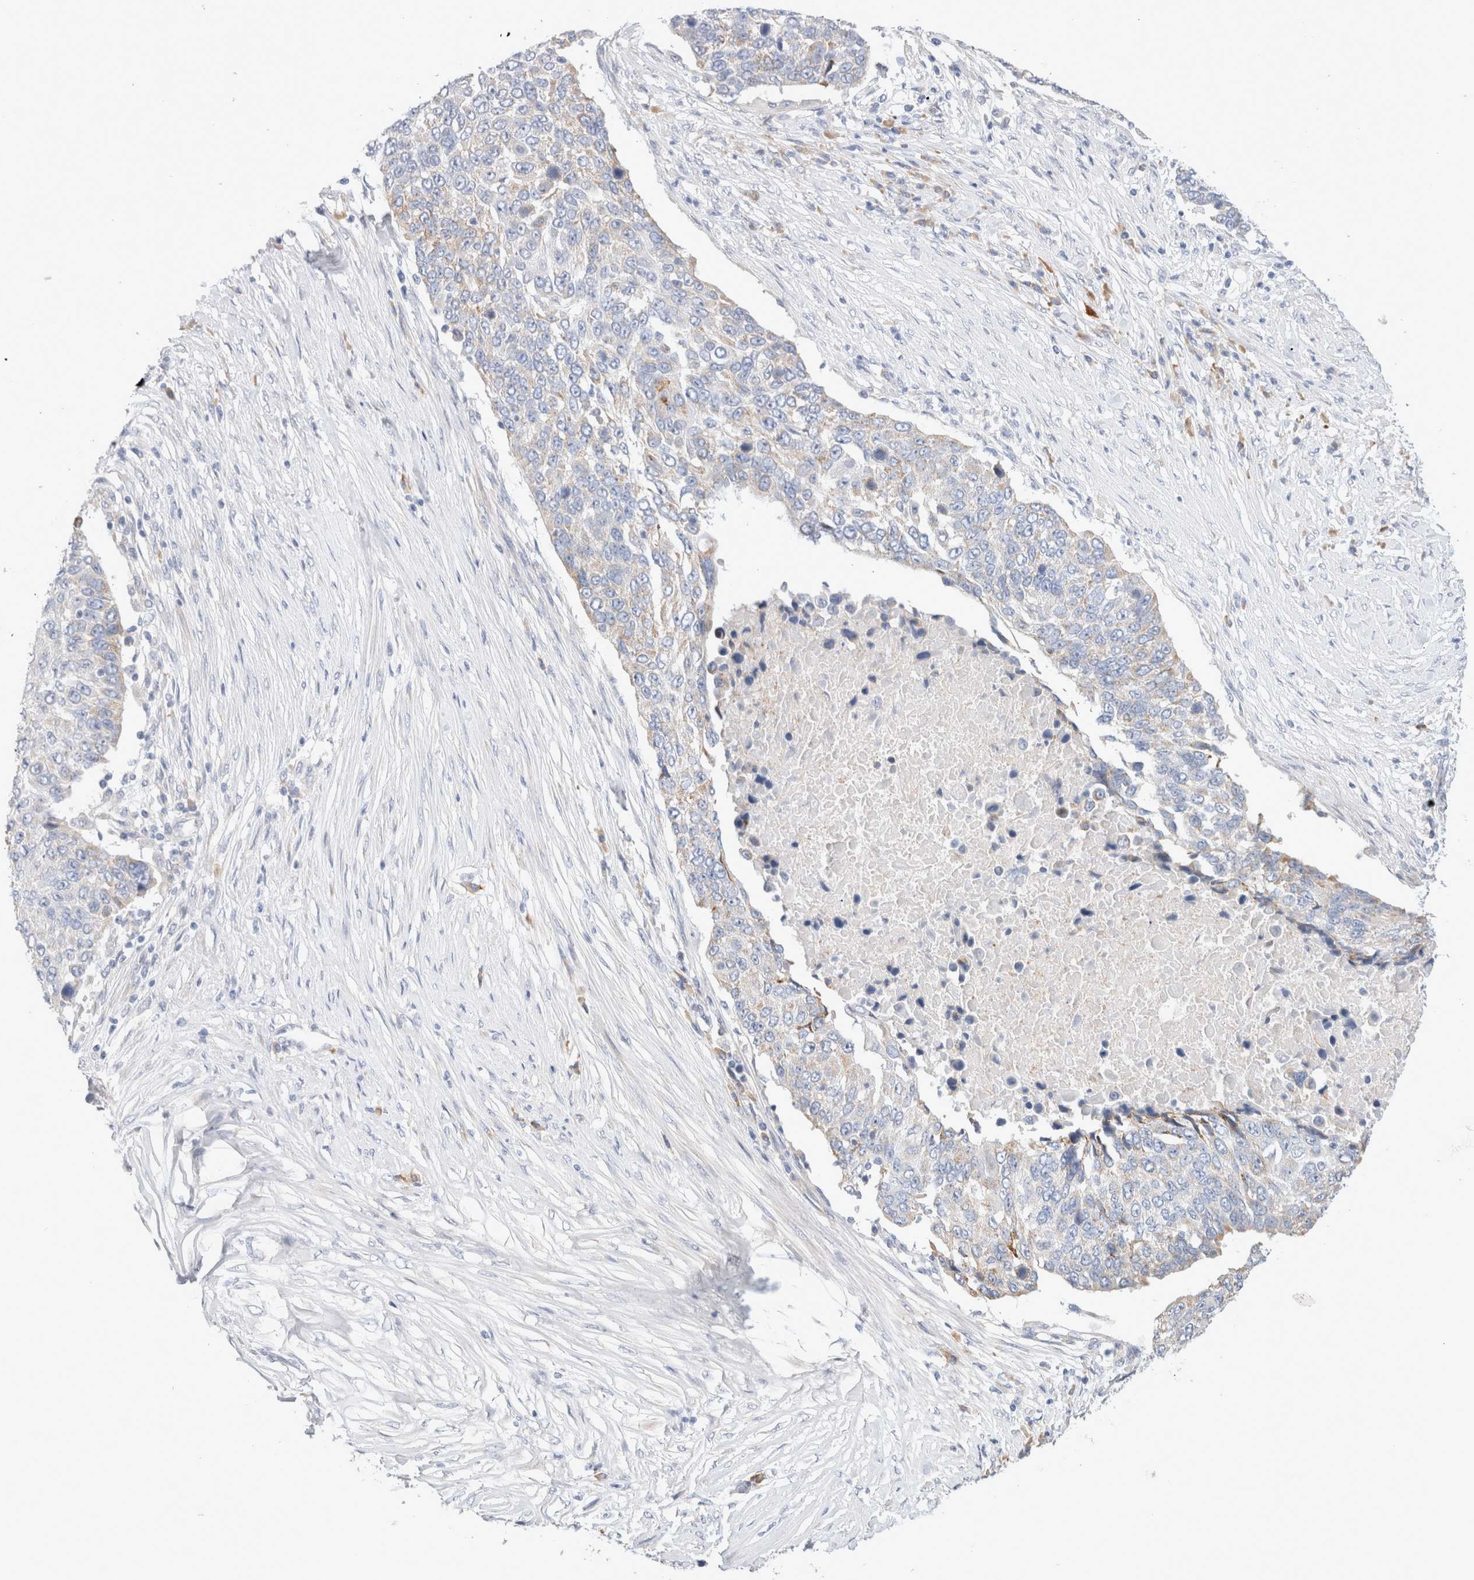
{"staining": {"intensity": "negative", "quantity": "none", "location": "none"}, "tissue": "lung cancer", "cell_type": "Tumor cells", "image_type": "cancer", "snomed": [{"axis": "morphology", "description": "Squamous cell carcinoma, NOS"}, {"axis": "topography", "description": "Lung"}], "caption": "DAB (3,3'-diaminobenzidine) immunohistochemical staining of lung squamous cell carcinoma exhibits no significant staining in tumor cells. (DAB immunohistochemistry (IHC) with hematoxylin counter stain).", "gene": "GADD45G", "patient": {"sex": "male", "age": 66}}